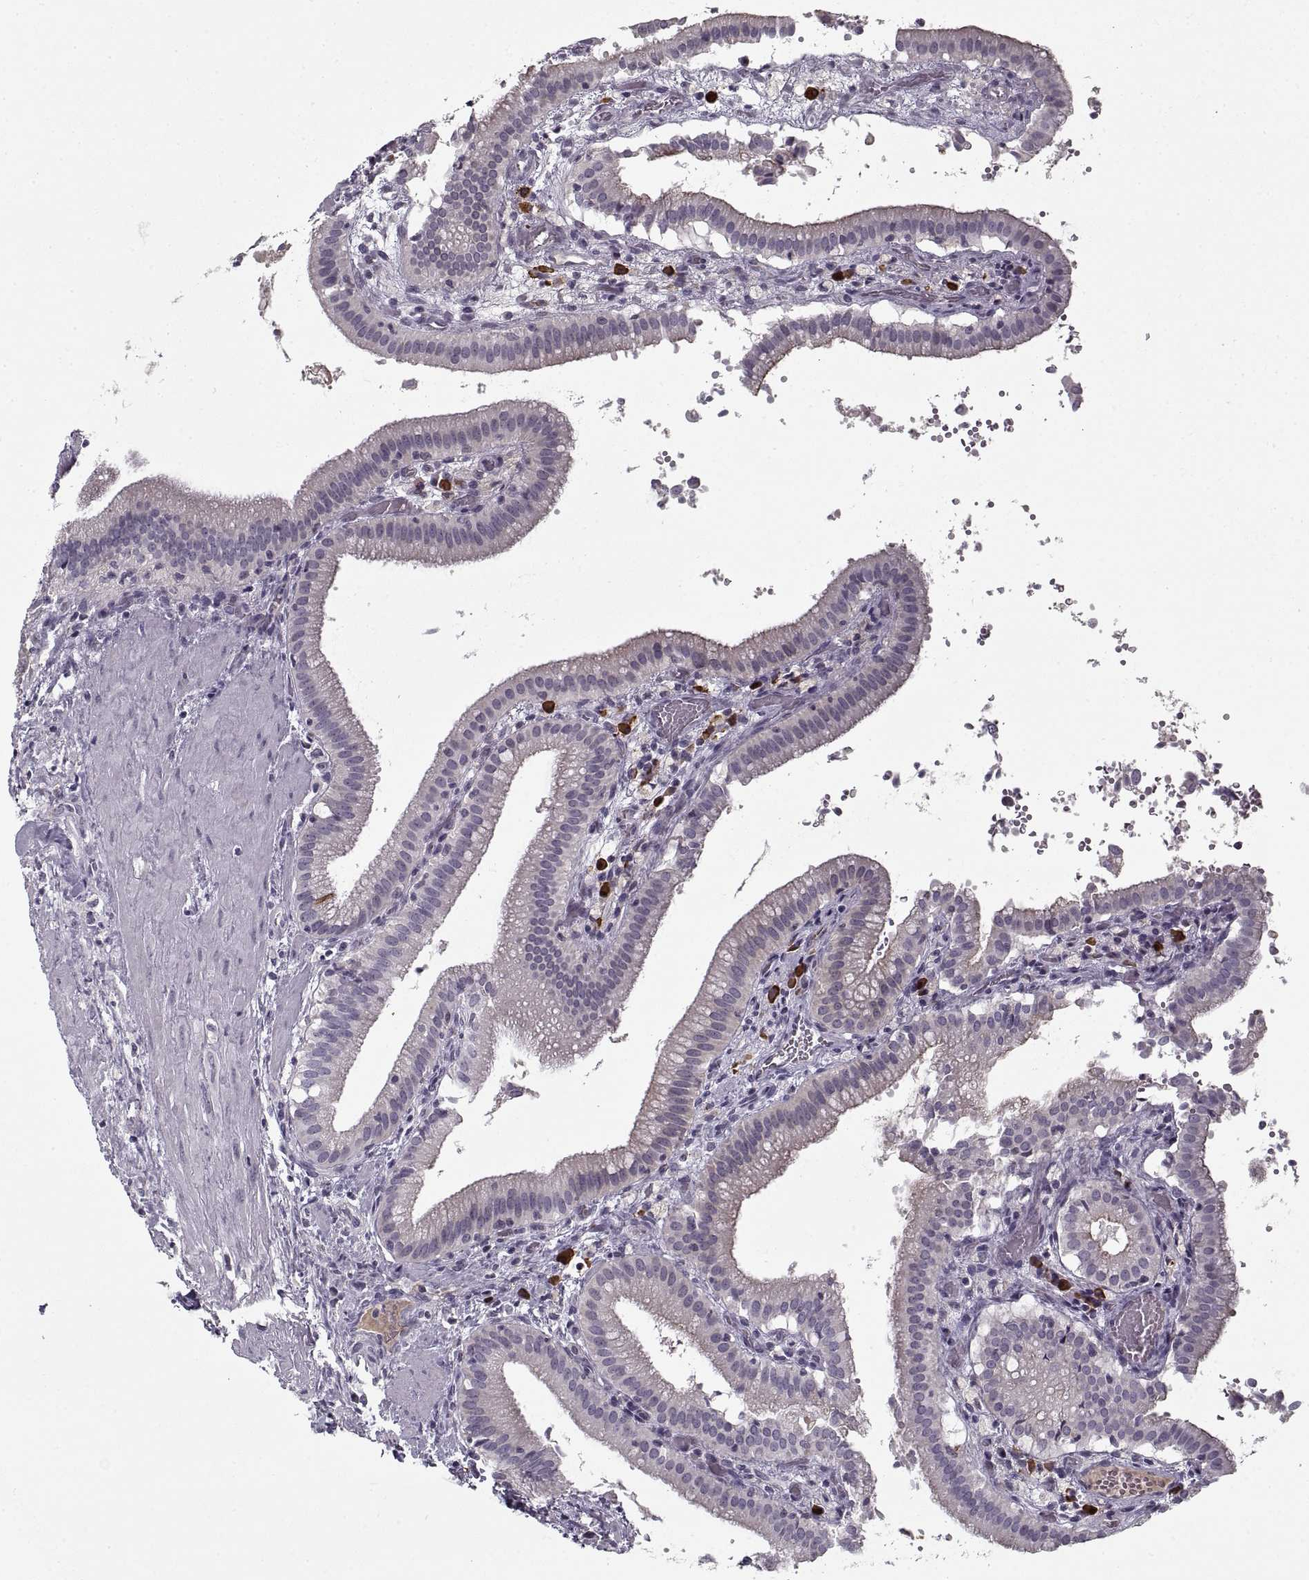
{"staining": {"intensity": "negative", "quantity": "none", "location": "none"}, "tissue": "gallbladder", "cell_type": "Glandular cells", "image_type": "normal", "snomed": [{"axis": "morphology", "description": "Normal tissue, NOS"}, {"axis": "topography", "description": "Gallbladder"}], "caption": "Glandular cells are negative for brown protein staining in normal gallbladder.", "gene": "GAD2", "patient": {"sex": "male", "age": 42}}